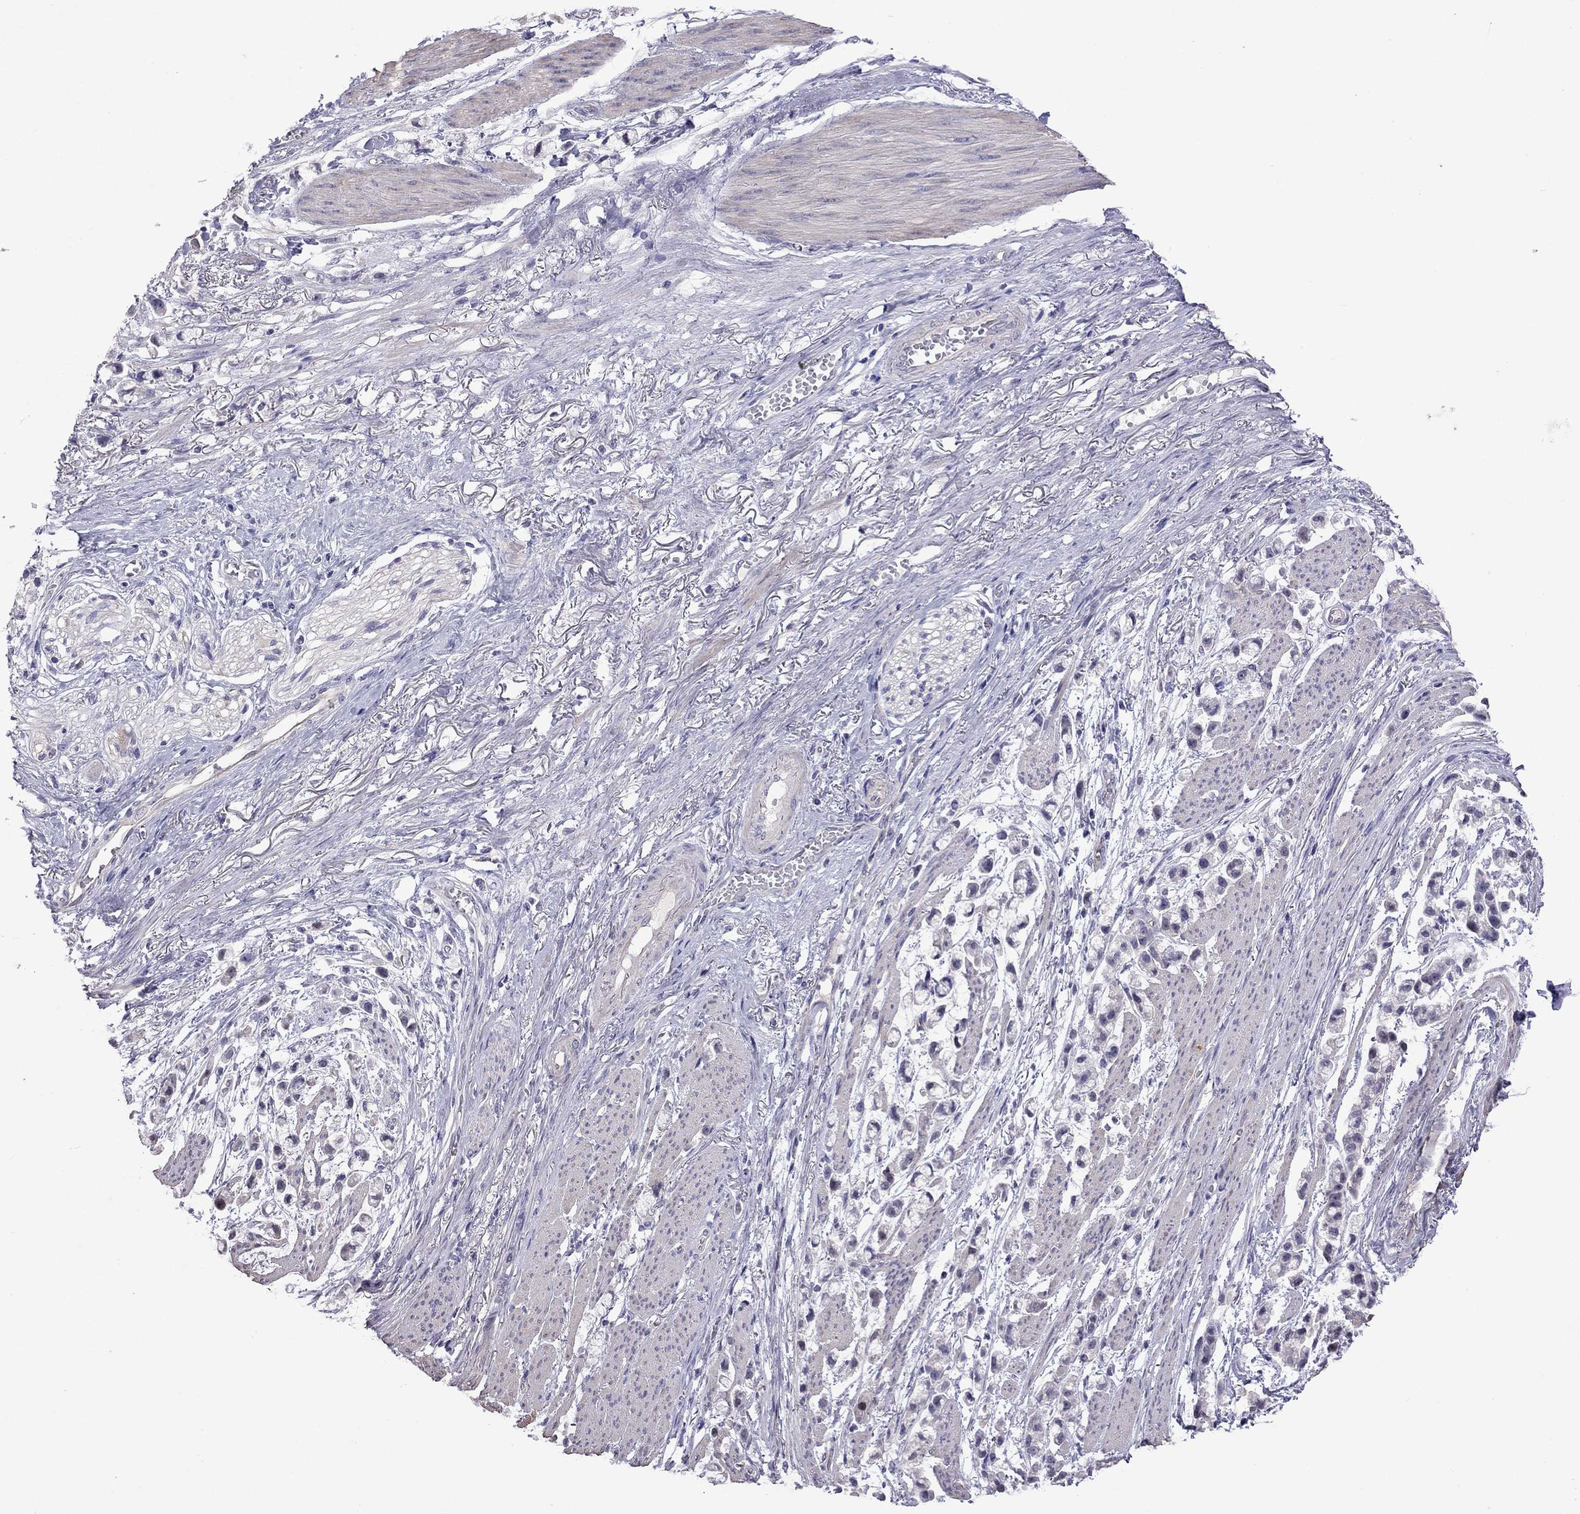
{"staining": {"intensity": "negative", "quantity": "none", "location": "none"}, "tissue": "stomach cancer", "cell_type": "Tumor cells", "image_type": "cancer", "snomed": [{"axis": "morphology", "description": "Adenocarcinoma, NOS"}, {"axis": "topography", "description": "Stomach"}], "caption": "Tumor cells are negative for brown protein staining in stomach cancer (adenocarcinoma).", "gene": "FEZ1", "patient": {"sex": "female", "age": 81}}